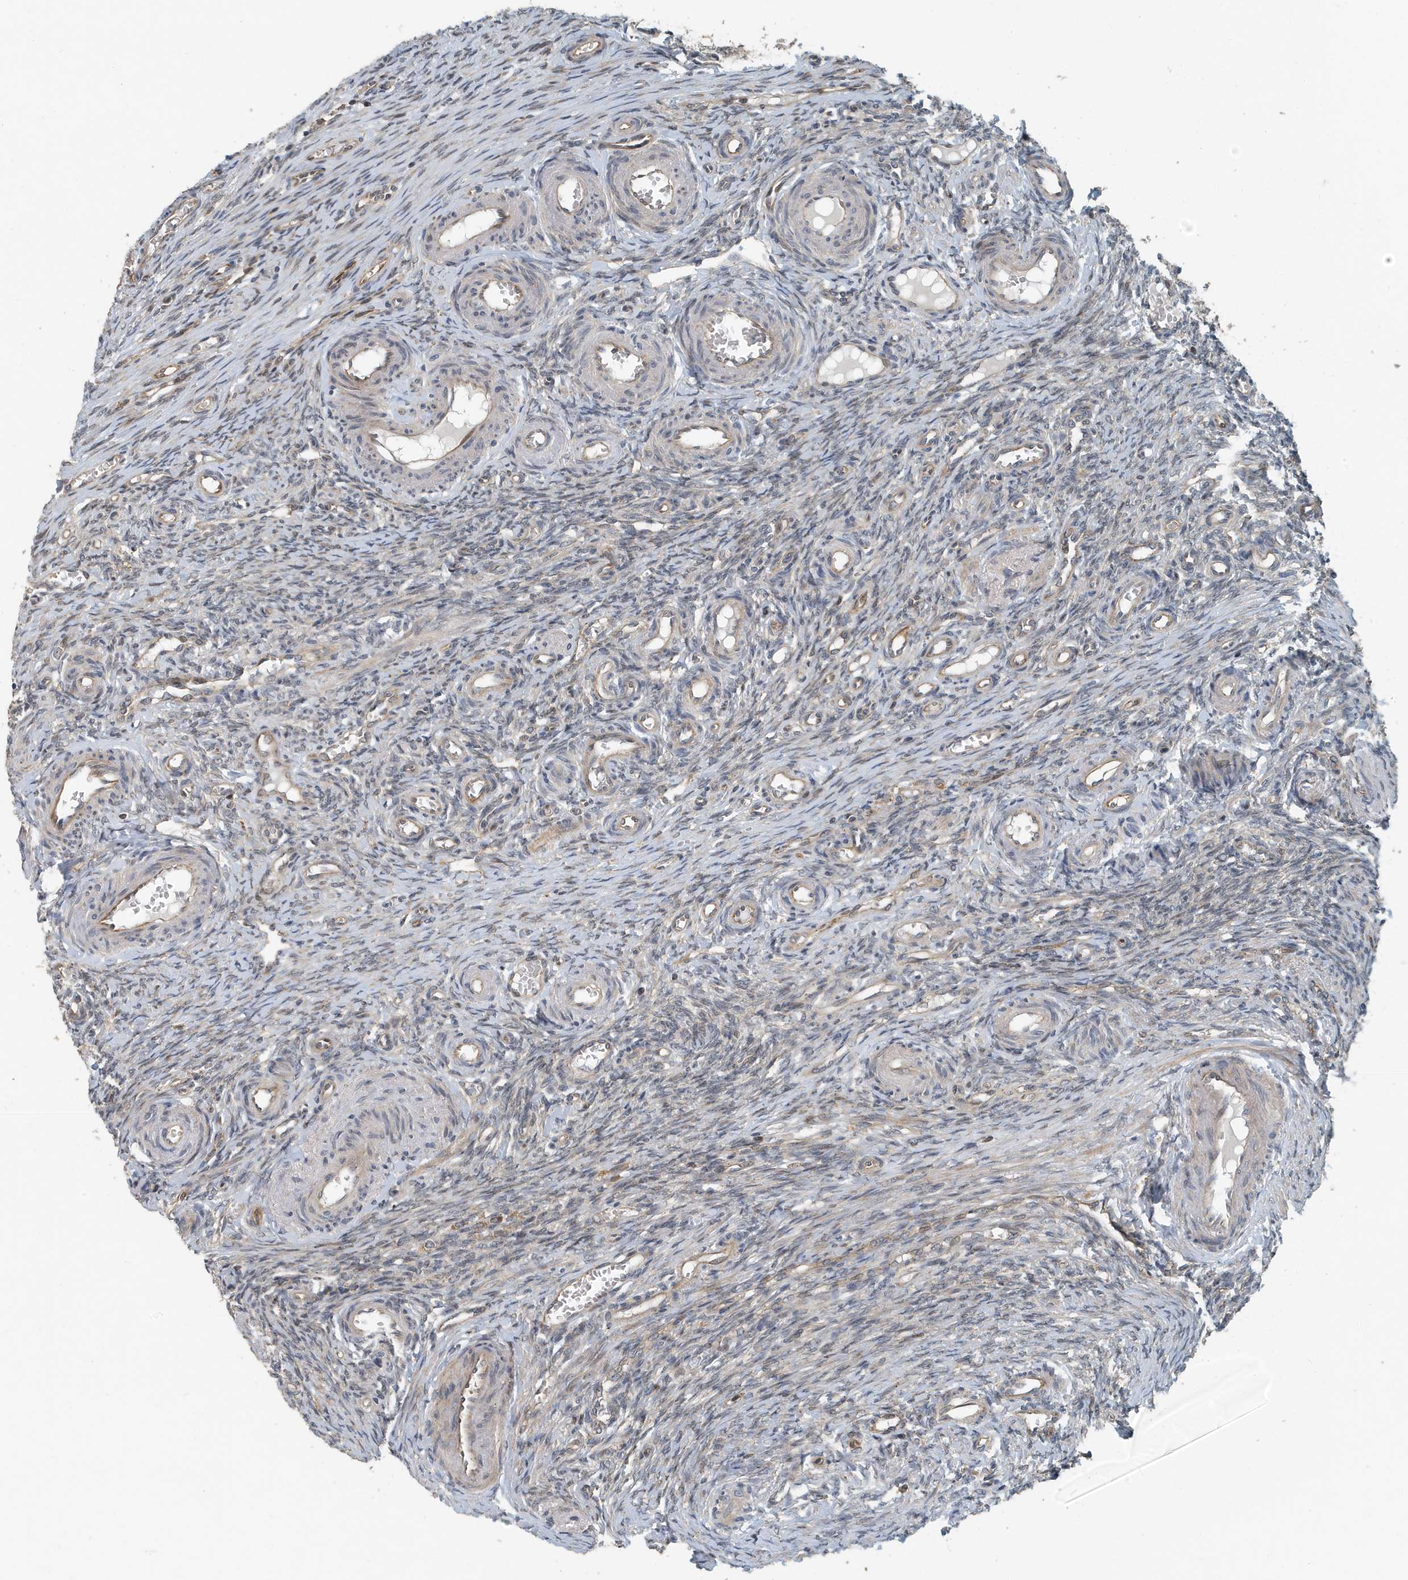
{"staining": {"intensity": "negative", "quantity": "none", "location": "none"}, "tissue": "ovary", "cell_type": "Ovarian stroma cells", "image_type": "normal", "snomed": [{"axis": "morphology", "description": "Adenocarcinoma, NOS"}, {"axis": "topography", "description": "Endometrium"}], "caption": "IHC histopathology image of normal ovary stained for a protein (brown), which demonstrates no positivity in ovarian stroma cells. Nuclei are stained in blue.", "gene": "KIF15", "patient": {"sex": "female", "age": 32}}